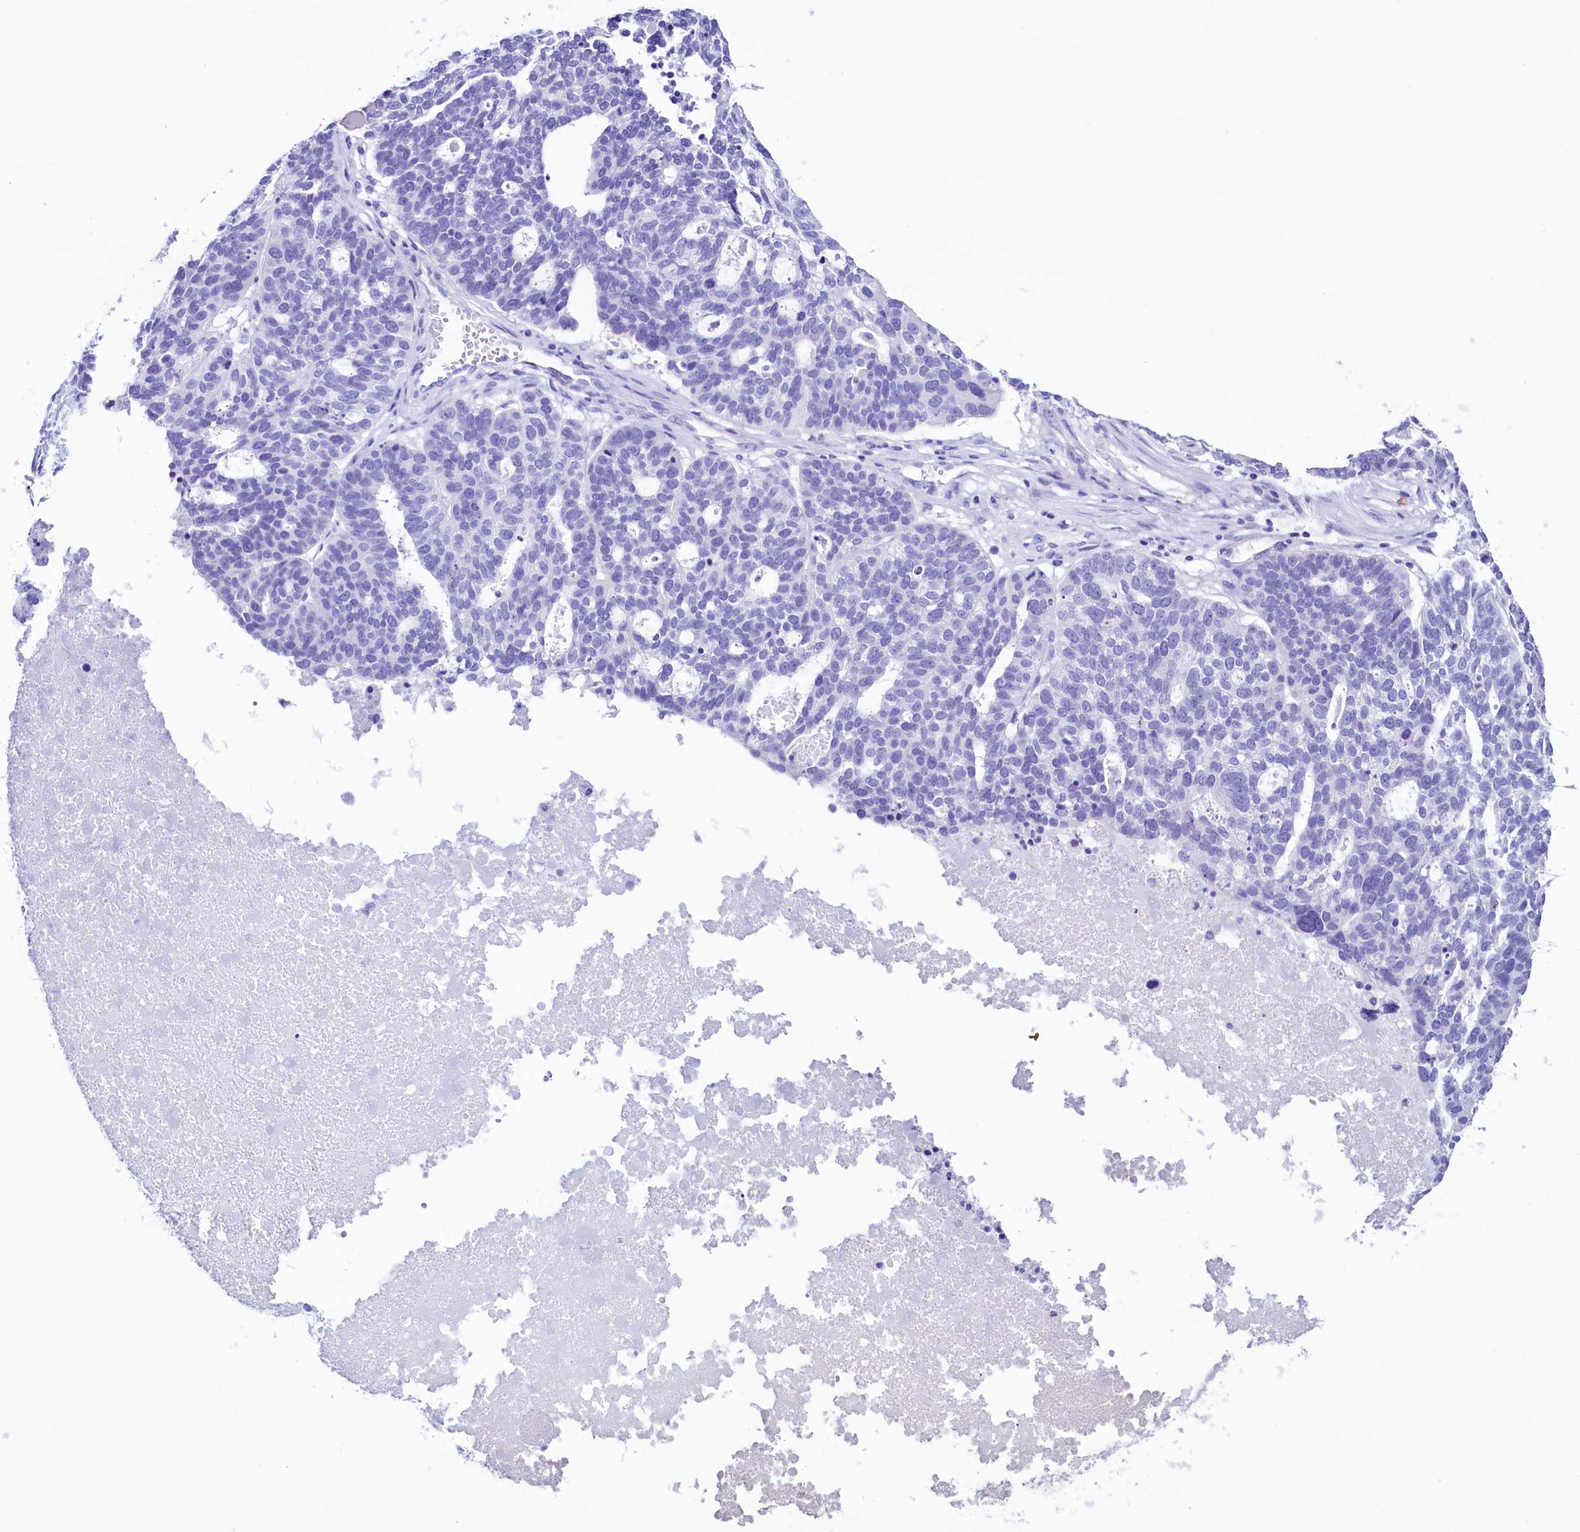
{"staining": {"intensity": "negative", "quantity": "none", "location": "none"}, "tissue": "ovarian cancer", "cell_type": "Tumor cells", "image_type": "cancer", "snomed": [{"axis": "morphology", "description": "Cystadenocarcinoma, serous, NOS"}, {"axis": "topography", "description": "Ovary"}], "caption": "Tumor cells show no significant protein expression in ovarian cancer. (DAB IHC with hematoxylin counter stain).", "gene": "SFSWAP", "patient": {"sex": "female", "age": 59}}